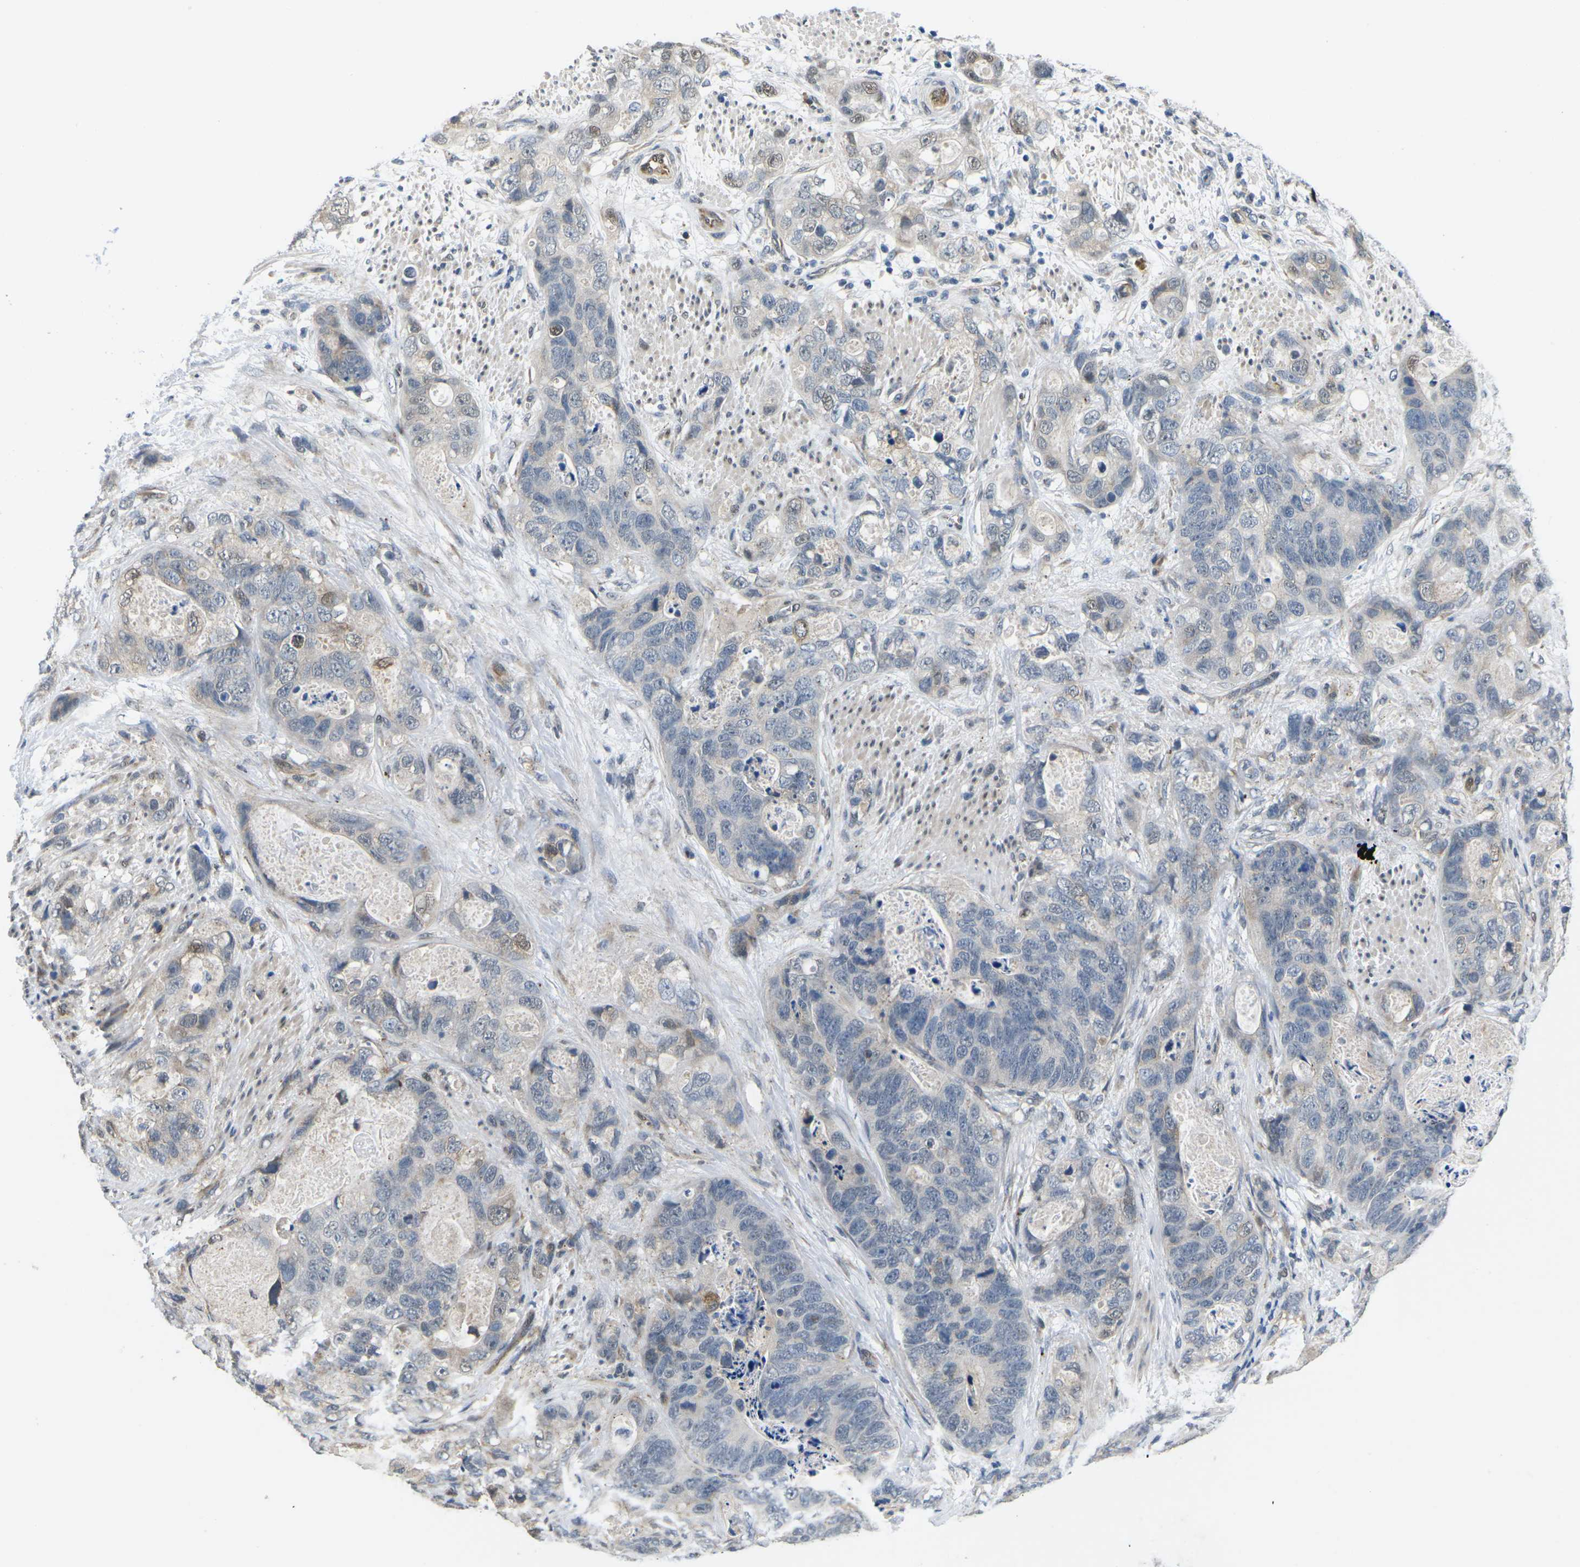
{"staining": {"intensity": "weak", "quantity": "25%-75%", "location": "cytoplasmic/membranous,nuclear"}, "tissue": "stomach cancer", "cell_type": "Tumor cells", "image_type": "cancer", "snomed": [{"axis": "morphology", "description": "Adenocarcinoma, NOS"}, {"axis": "topography", "description": "Stomach"}], "caption": "Immunohistochemical staining of adenocarcinoma (stomach) shows low levels of weak cytoplasmic/membranous and nuclear positivity in approximately 25%-75% of tumor cells.", "gene": "ERBB4", "patient": {"sex": "female", "age": 89}}